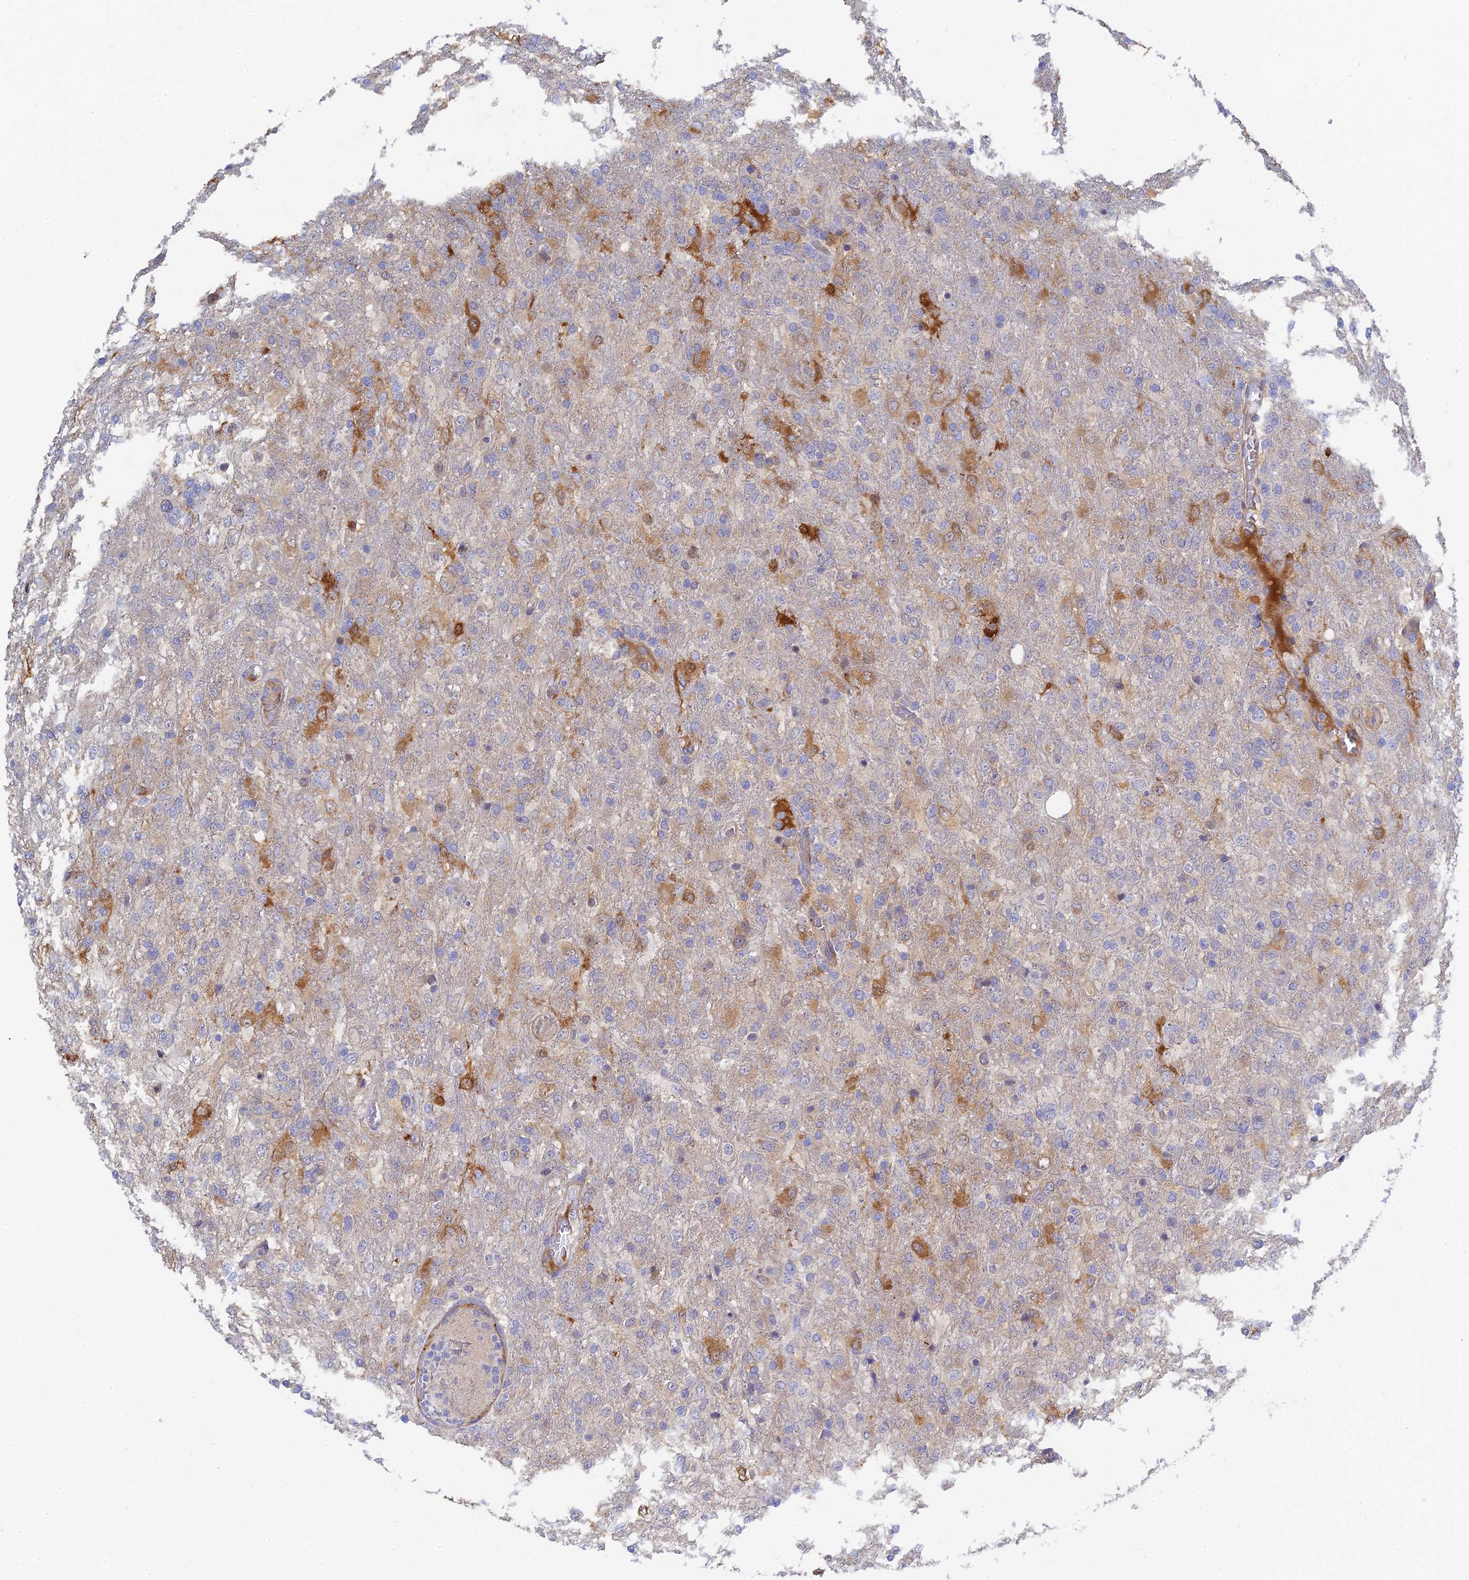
{"staining": {"intensity": "moderate", "quantity": "<25%", "location": "cytoplasmic/membranous"}, "tissue": "glioma", "cell_type": "Tumor cells", "image_type": "cancer", "snomed": [{"axis": "morphology", "description": "Glioma, malignant, High grade"}, {"axis": "topography", "description": "Brain"}], "caption": "There is low levels of moderate cytoplasmic/membranous positivity in tumor cells of malignant glioma (high-grade), as demonstrated by immunohistochemical staining (brown color).", "gene": "SPATA5L1", "patient": {"sex": "female", "age": 74}}